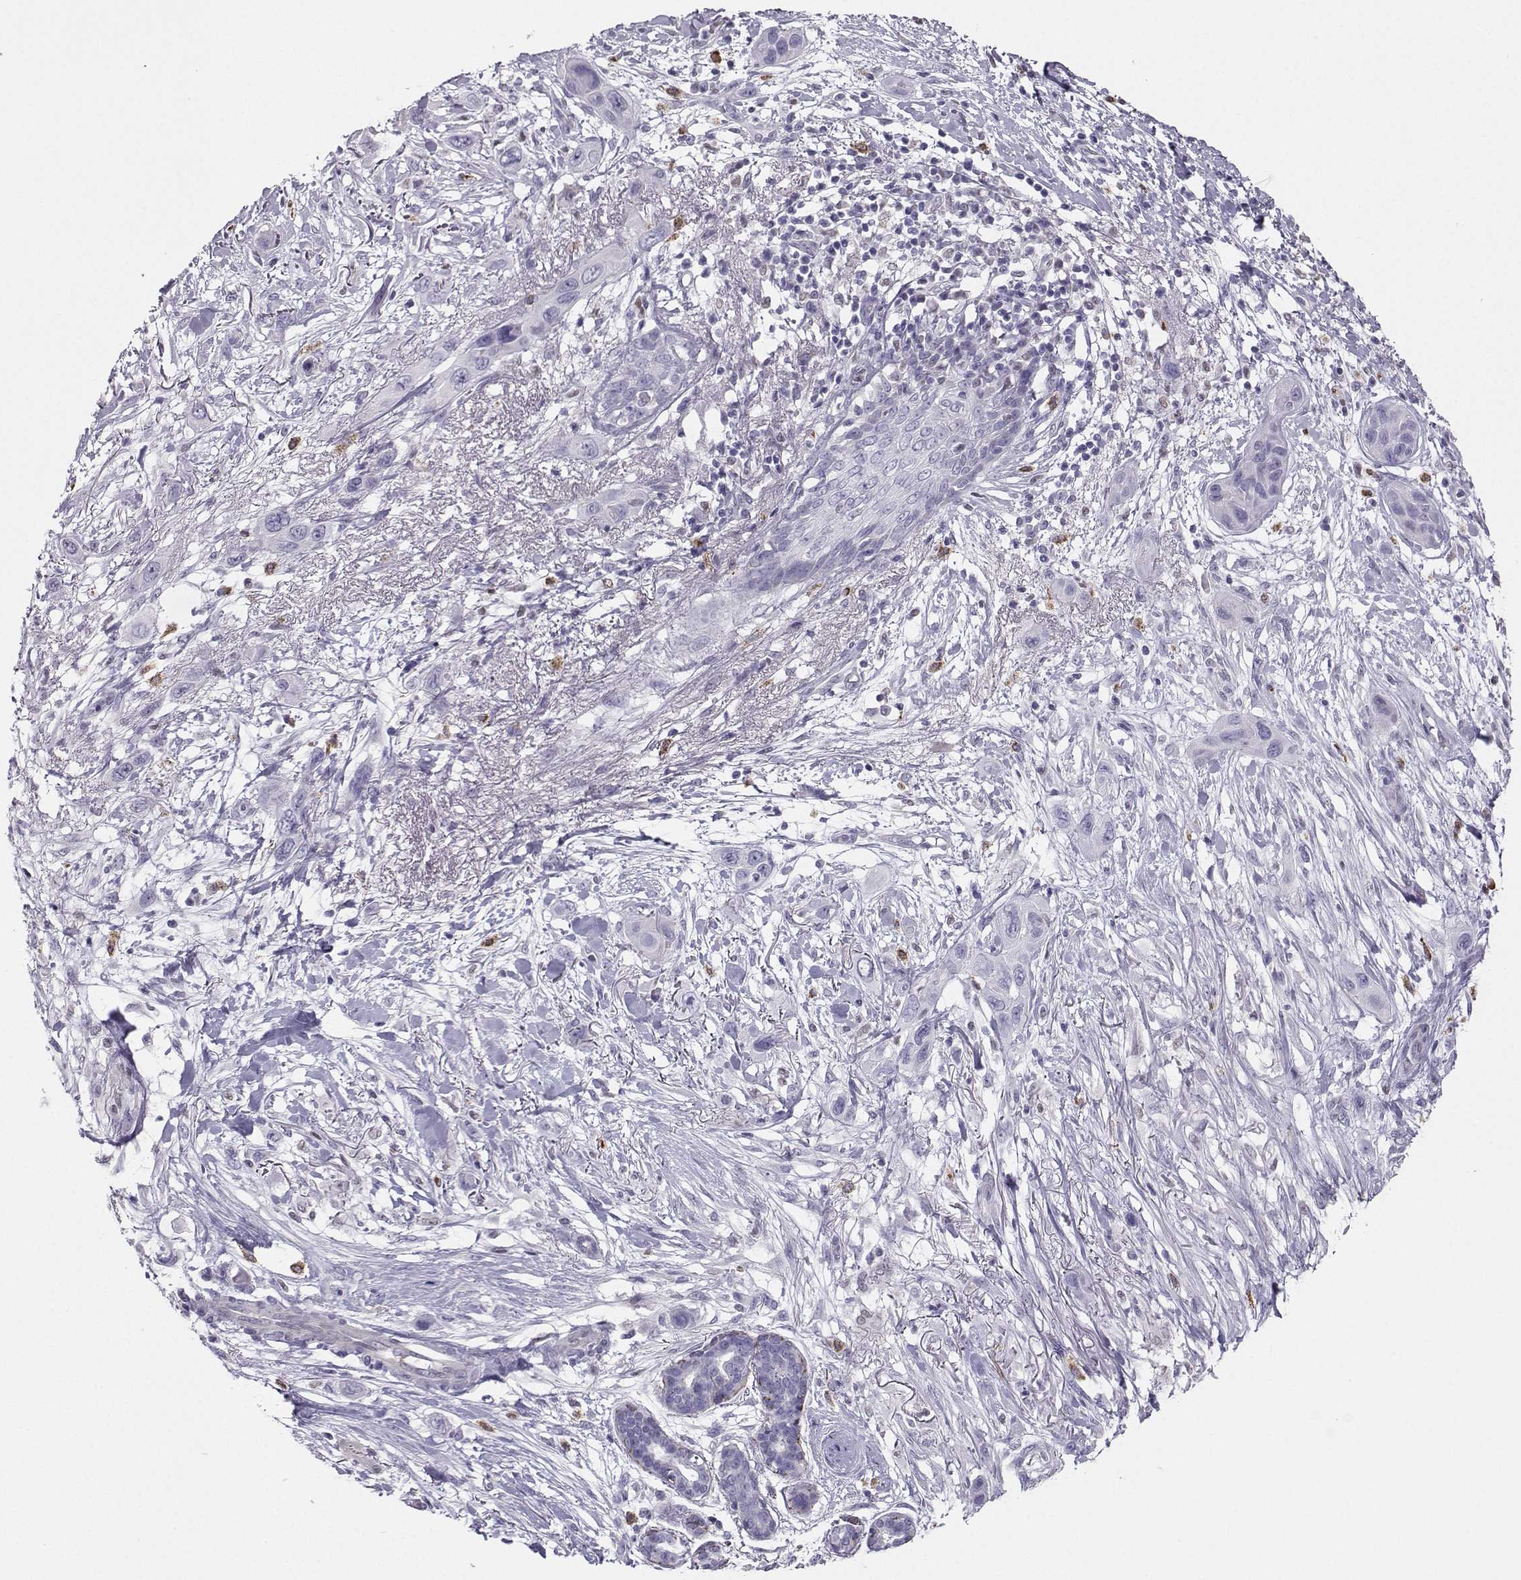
{"staining": {"intensity": "negative", "quantity": "none", "location": "none"}, "tissue": "skin cancer", "cell_type": "Tumor cells", "image_type": "cancer", "snomed": [{"axis": "morphology", "description": "Squamous cell carcinoma, NOS"}, {"axis": "topography", "description": "Skin"}], "caption": "Tumor cells show no significant expression in squamous cell carcinoma (skin).", "gene": "DCLK3", "patient": {"sex": "male", "age": 79}}